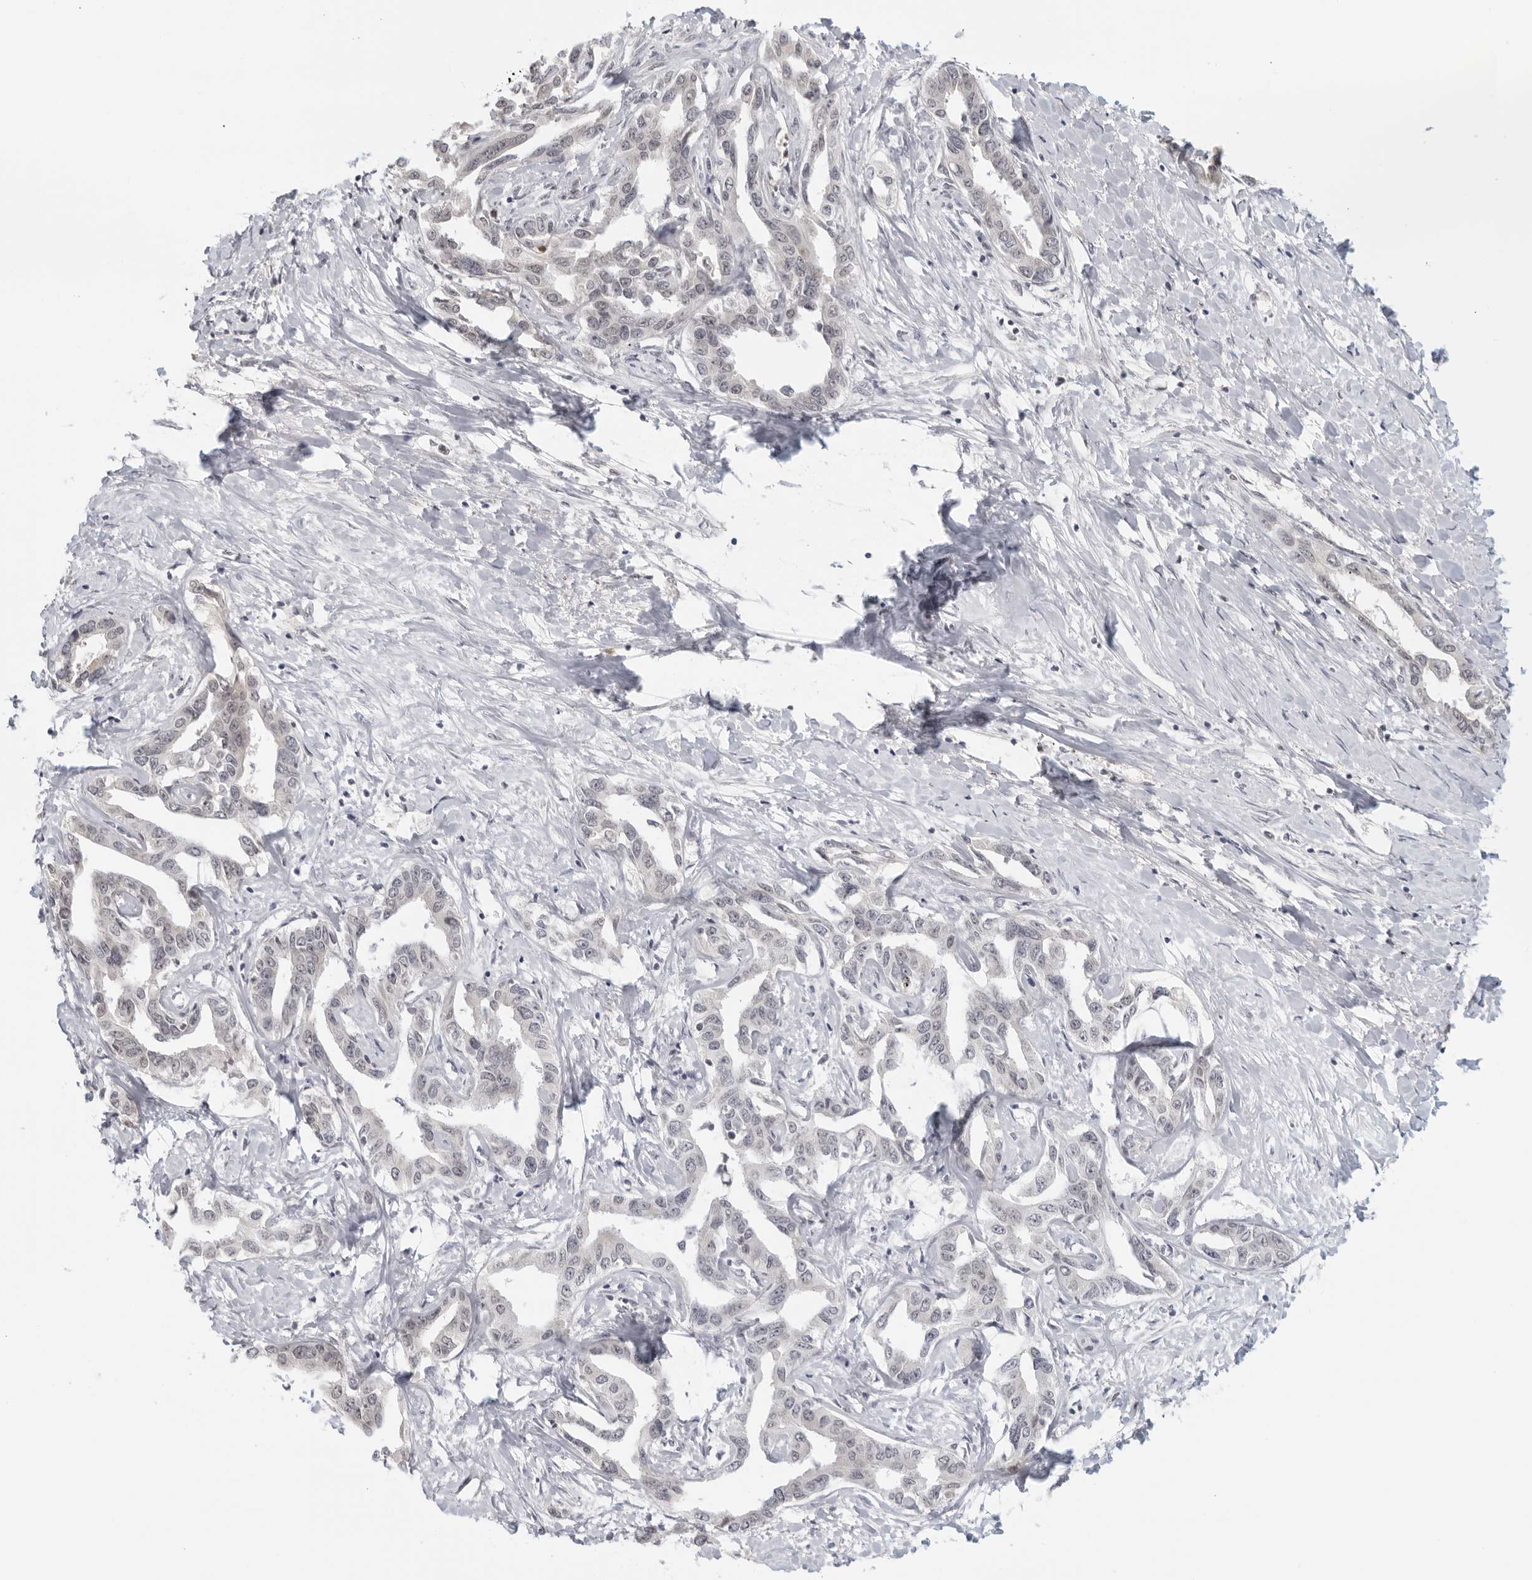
{"staining": {"intensity": "negative", "quantity": "none", "location": "none"}, "tissue": "liver cancer", "cell_type": "Tumor cells", "image_type": "cancer", "snomed": [{"axis": "morphology", "description": "Cholangiocarcinoma"}, {"axis": "topography", "description": "Liver"}], "caption": "A high-resolution histopathology image shows immunohistochemistry (IHC) staining of cholangiocarcinoma (liver), which displays no significant expression in tumor cells.", "gene": "RAB11FIP3", "patient": {"sex": "male", "age": 59}}